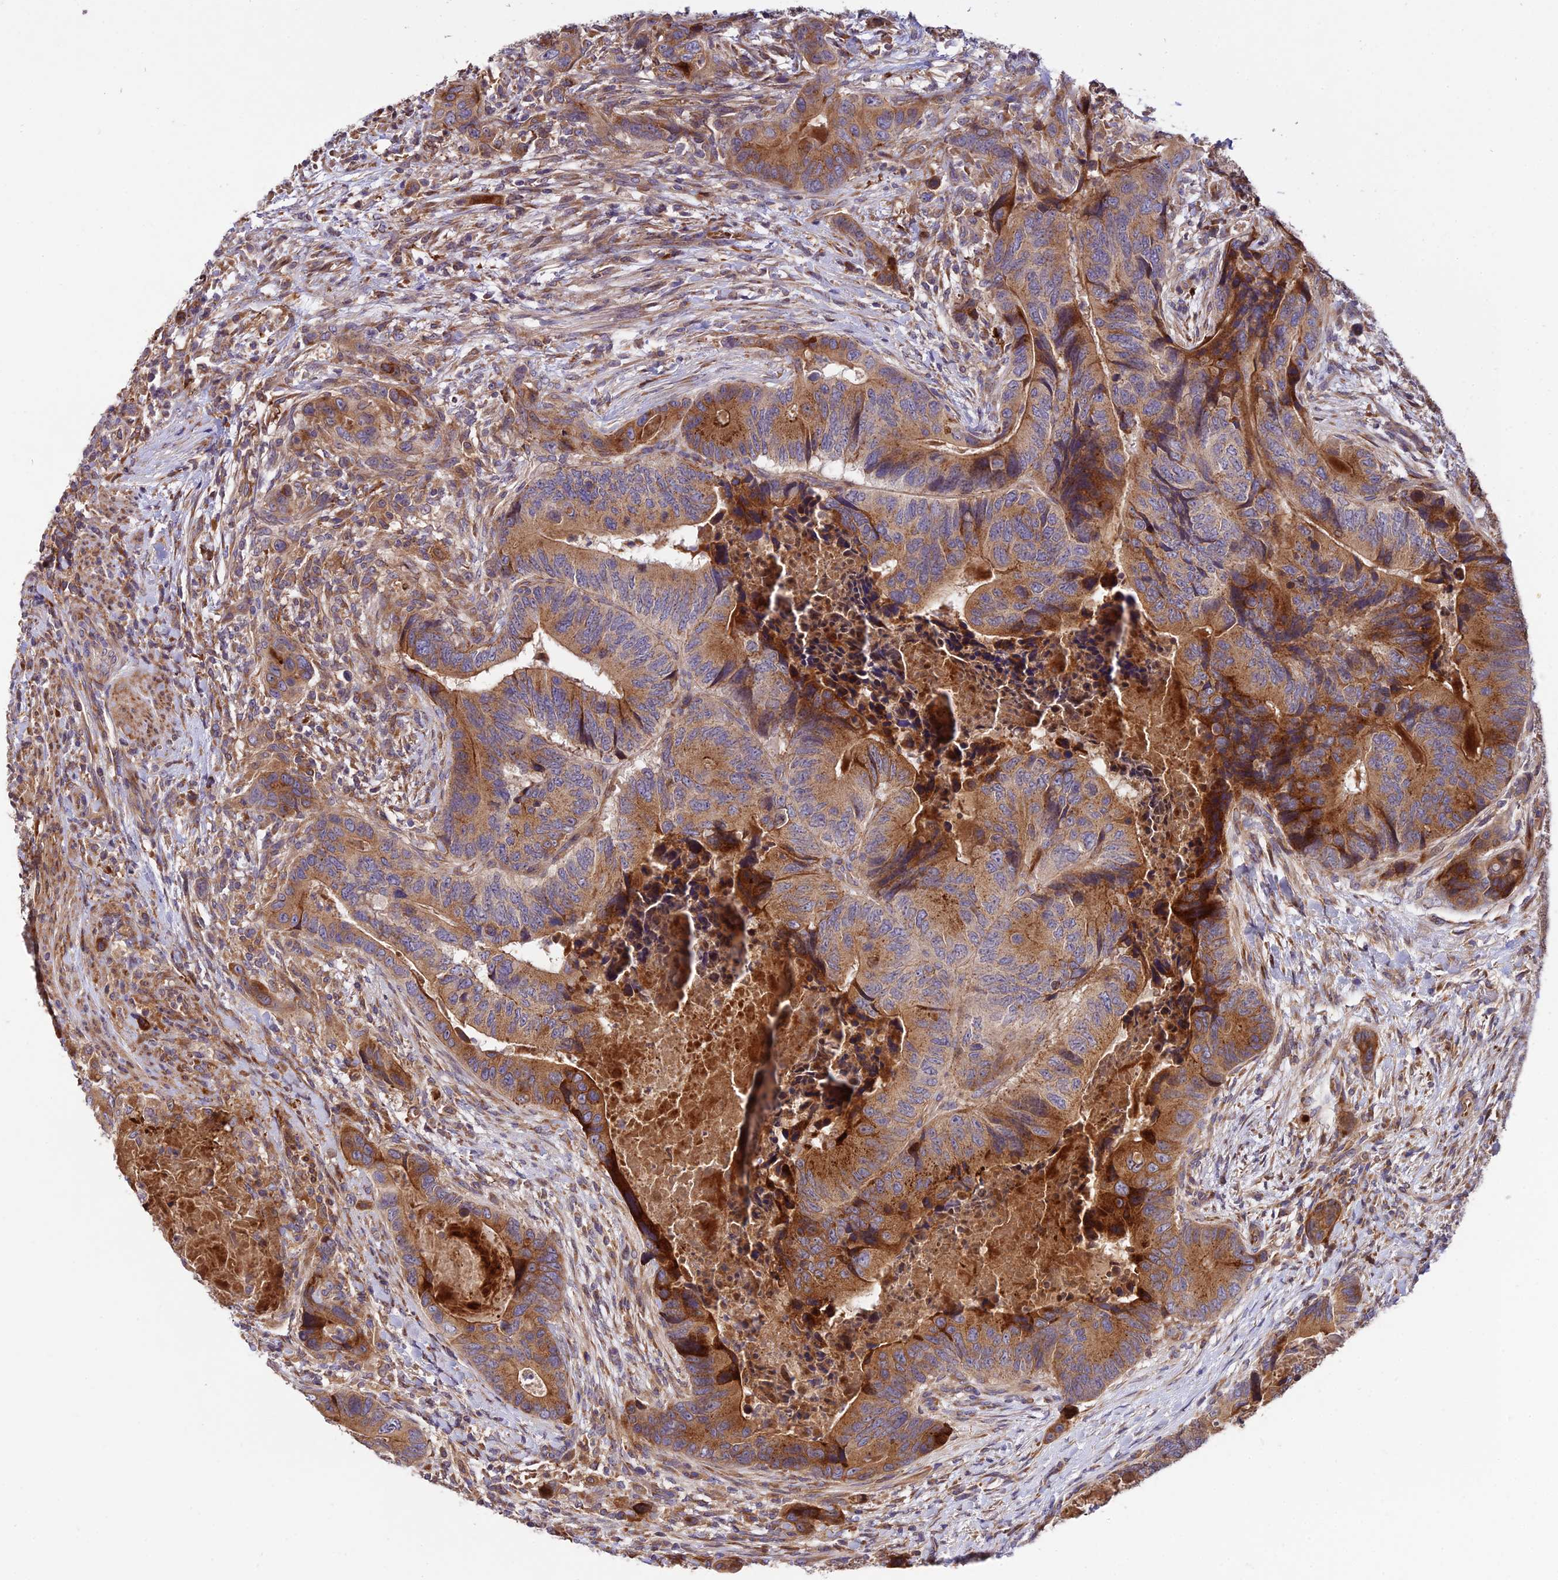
{"staining": {"intensity": "moderate", "quantity": ">75%", "location": "cytoplasmic/membranous"}, "tissue": "colorectal cancer", "cell_type": "Tumor cells", "image_type": "cancer", "snomed": [{"axis": "morphology", "description": "Adenocarcinoma, NOS"}, {"axis": "topography", "description": "Colon"}], "caption": "A photomicrograph of adenocarcinoma (colorectal) stained for a protein reveals moderate cytoplasmic/membranous brown staining in tumor cells.", "gene": "ROCK1", "patient": {"sex": "male", "age": 84}}